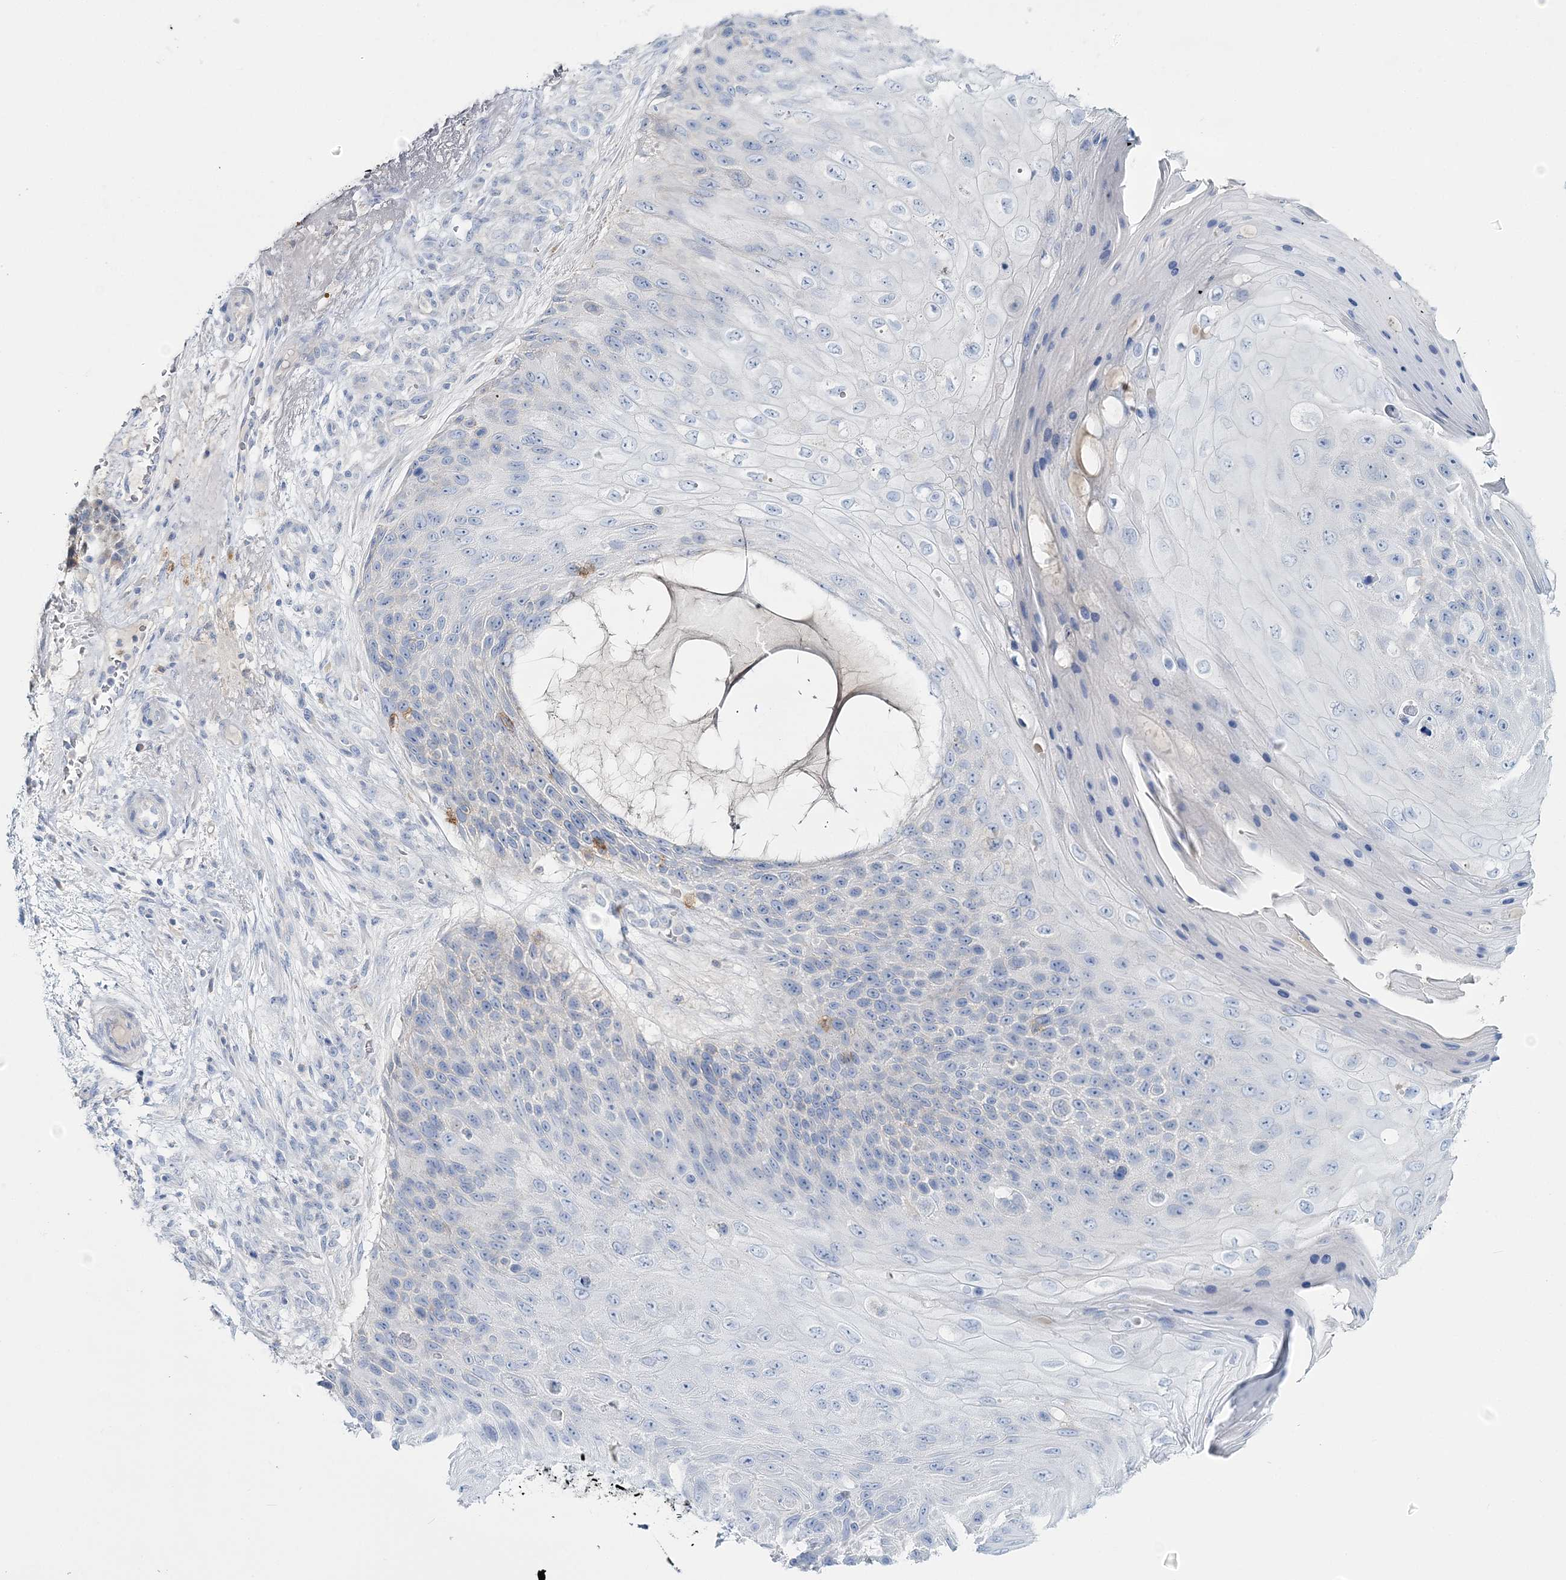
{"staining": {"intensity": "negative", "quantity": "none", "location": "none"}, "tissue": "skin cancer", "cell_type": "Tumor cells", "image_type": "cancer", "snomed": [{"axis": "morphology", "description": "Squamous cell carcinoma, NOS"}, {"axis": "topography", "description": "Skin"}], "caption": "This is an immunohistochemistry histopathology image of human squamous cell carcinoma (skin). There is no expression in tumor cells.", "gene": "WDSUB1", "patient": {"sex": "female", "age": 88}}